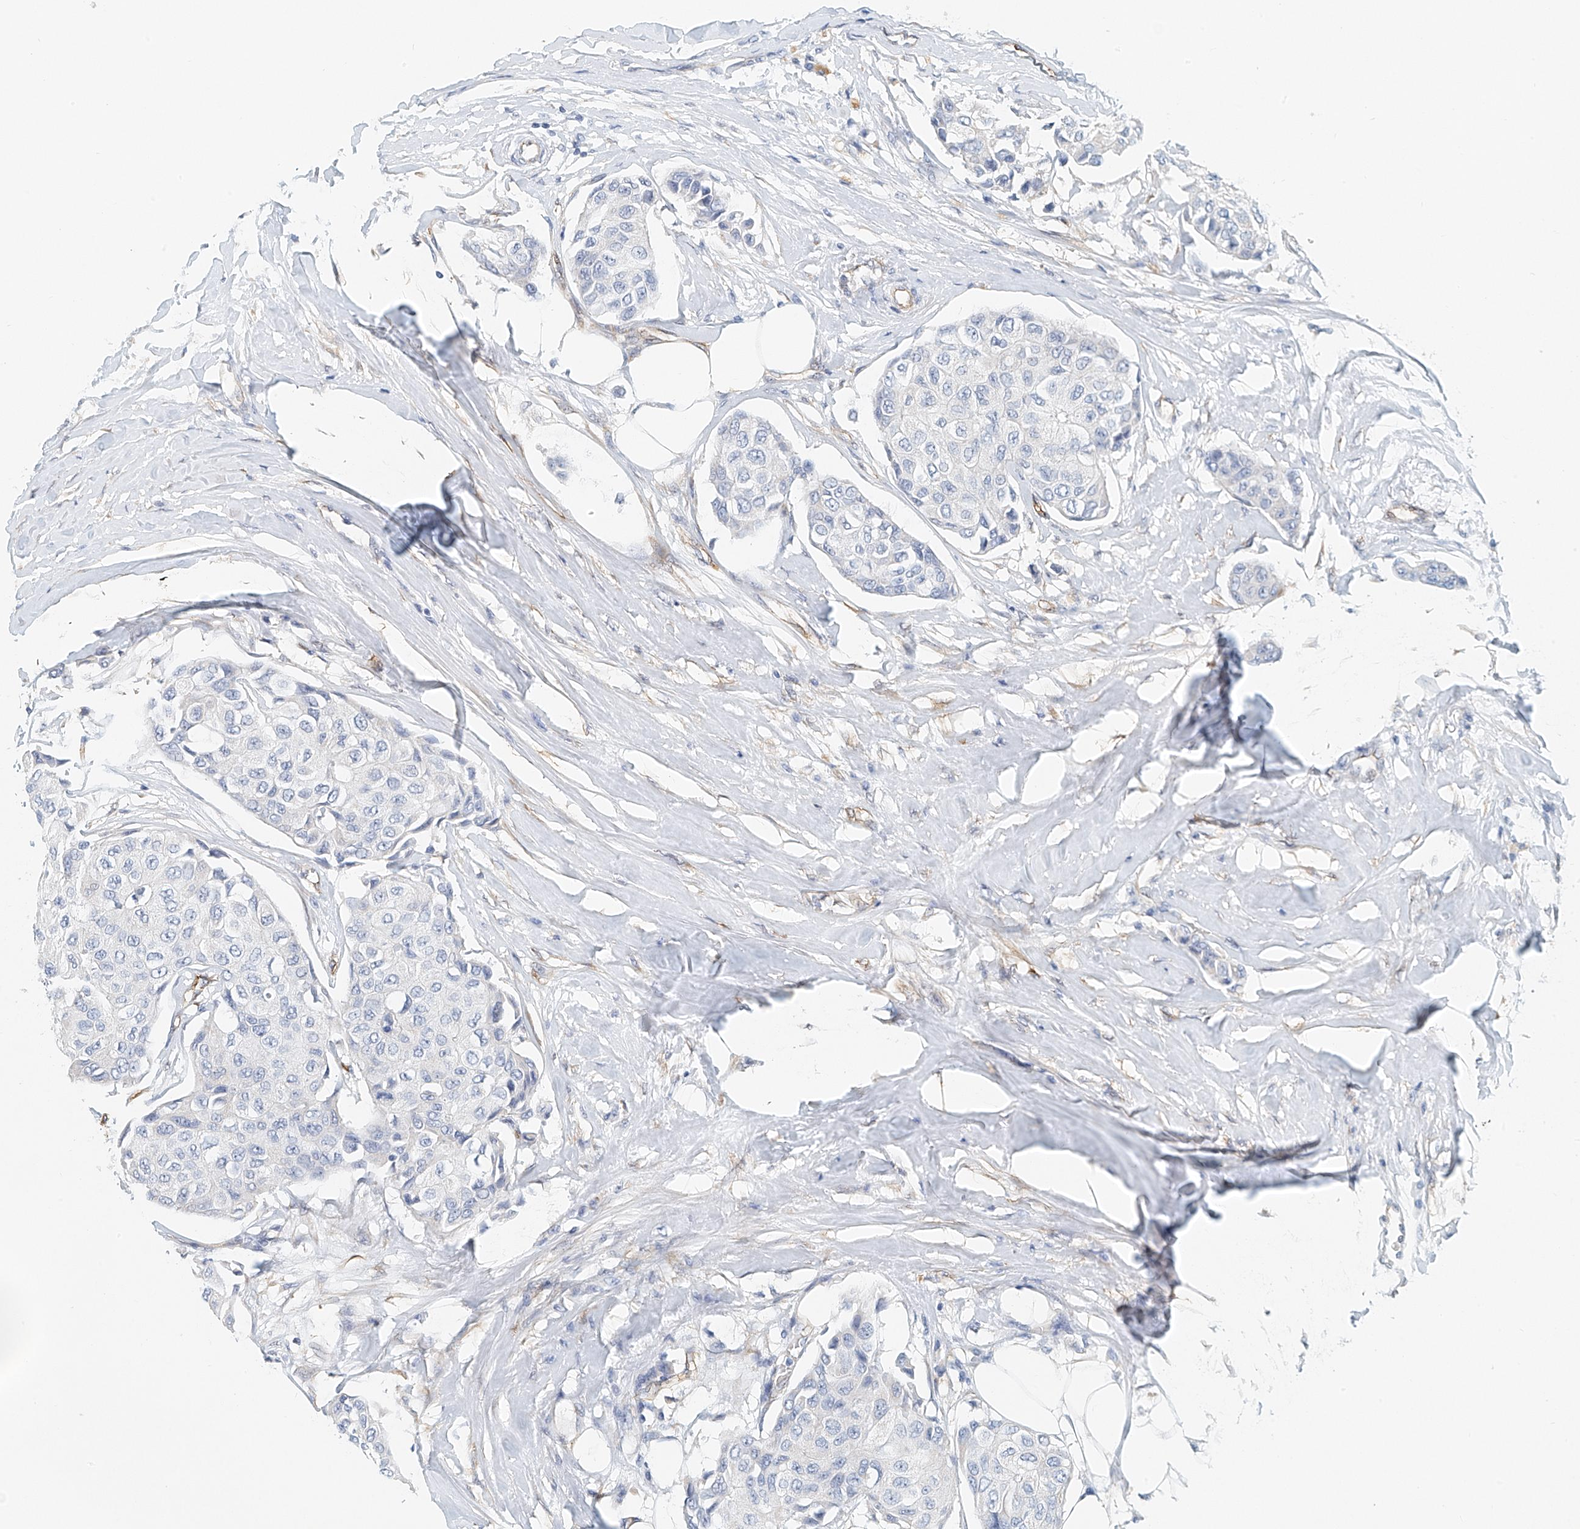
{"staining": {"intensity": "negative", "quantity": "none", "location": "none"}, "tissue": "breast cancer", "cell_type": "Tumor cells", "image_type": "cancer", "snomed": [{"axis": "morphology", "description": "Duct carcinoma"}, {"axis": "topography", "description": "Breast"}], "caption": "Tumor cells show no significant staining in breast cancer (intraductal carcinoma).", "gene": "ARHGAP28", "patient": {"sex": "female", "age": 80}}